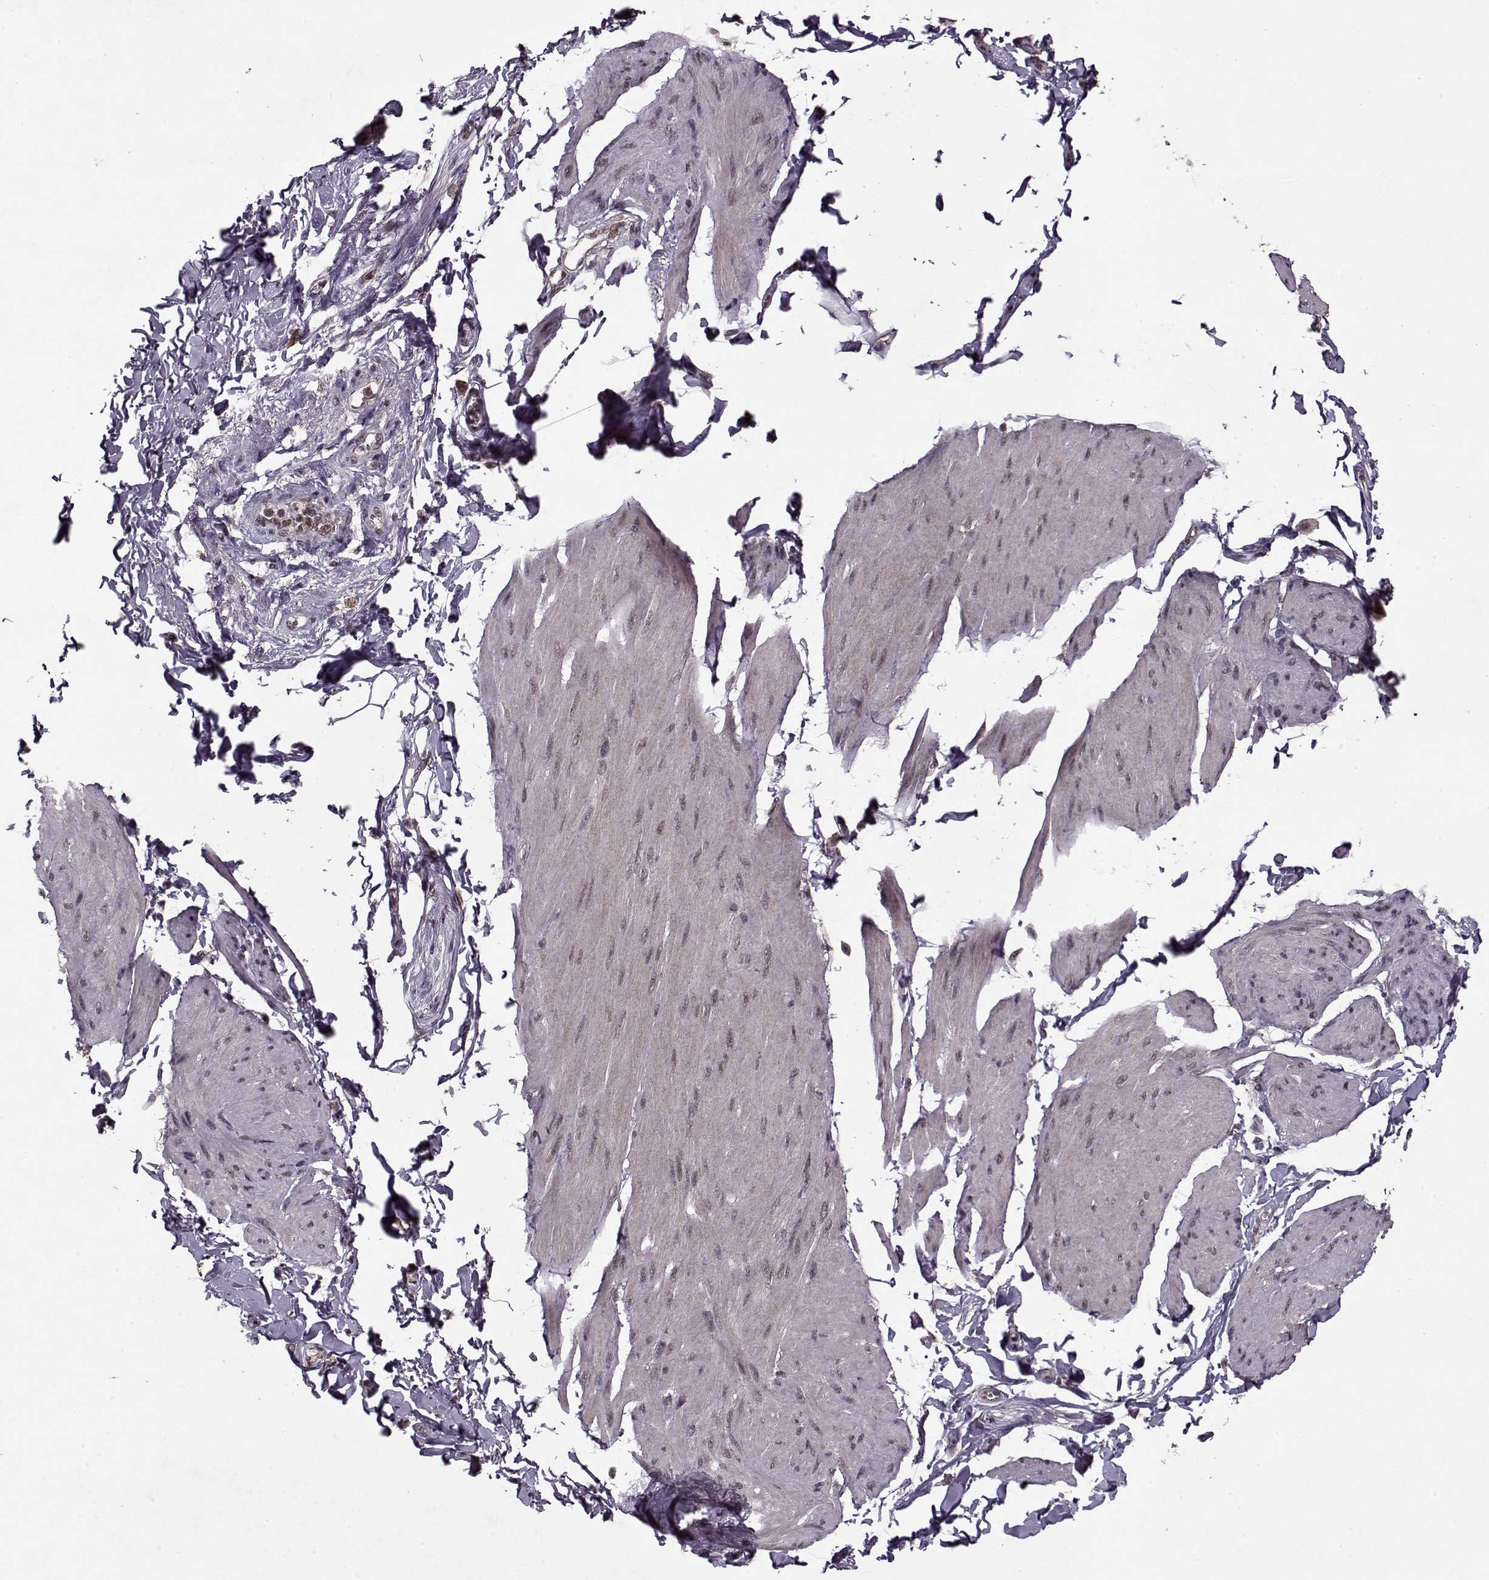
{"staining": {"intensity": "weak", "quantity": "<25%", "location": "nuclear"}, "tissue": "smooth muscle", "cell_type": "Smooth muscle cells", "image_type": "normal", "snomed": [{"axis": "morphology", "description": "Normal tissue, NOS"}, {"axis": "topography", "description": "Adipose tissue"}, {"axis": "topography", "description": "Smooth muscle"}, {"axis": "topography", "description": "Peripheral nerve tissue"}], "caption": "Immunohistochemistry micrograph of benign smooth muscle: smooth muscle stained with DAB (3,3'-diaminobenzidine) displays no significant protein staining in smooth muscle cells.", "gene": "PSMA7", "patient": {"sex": "male", "age": 83}}